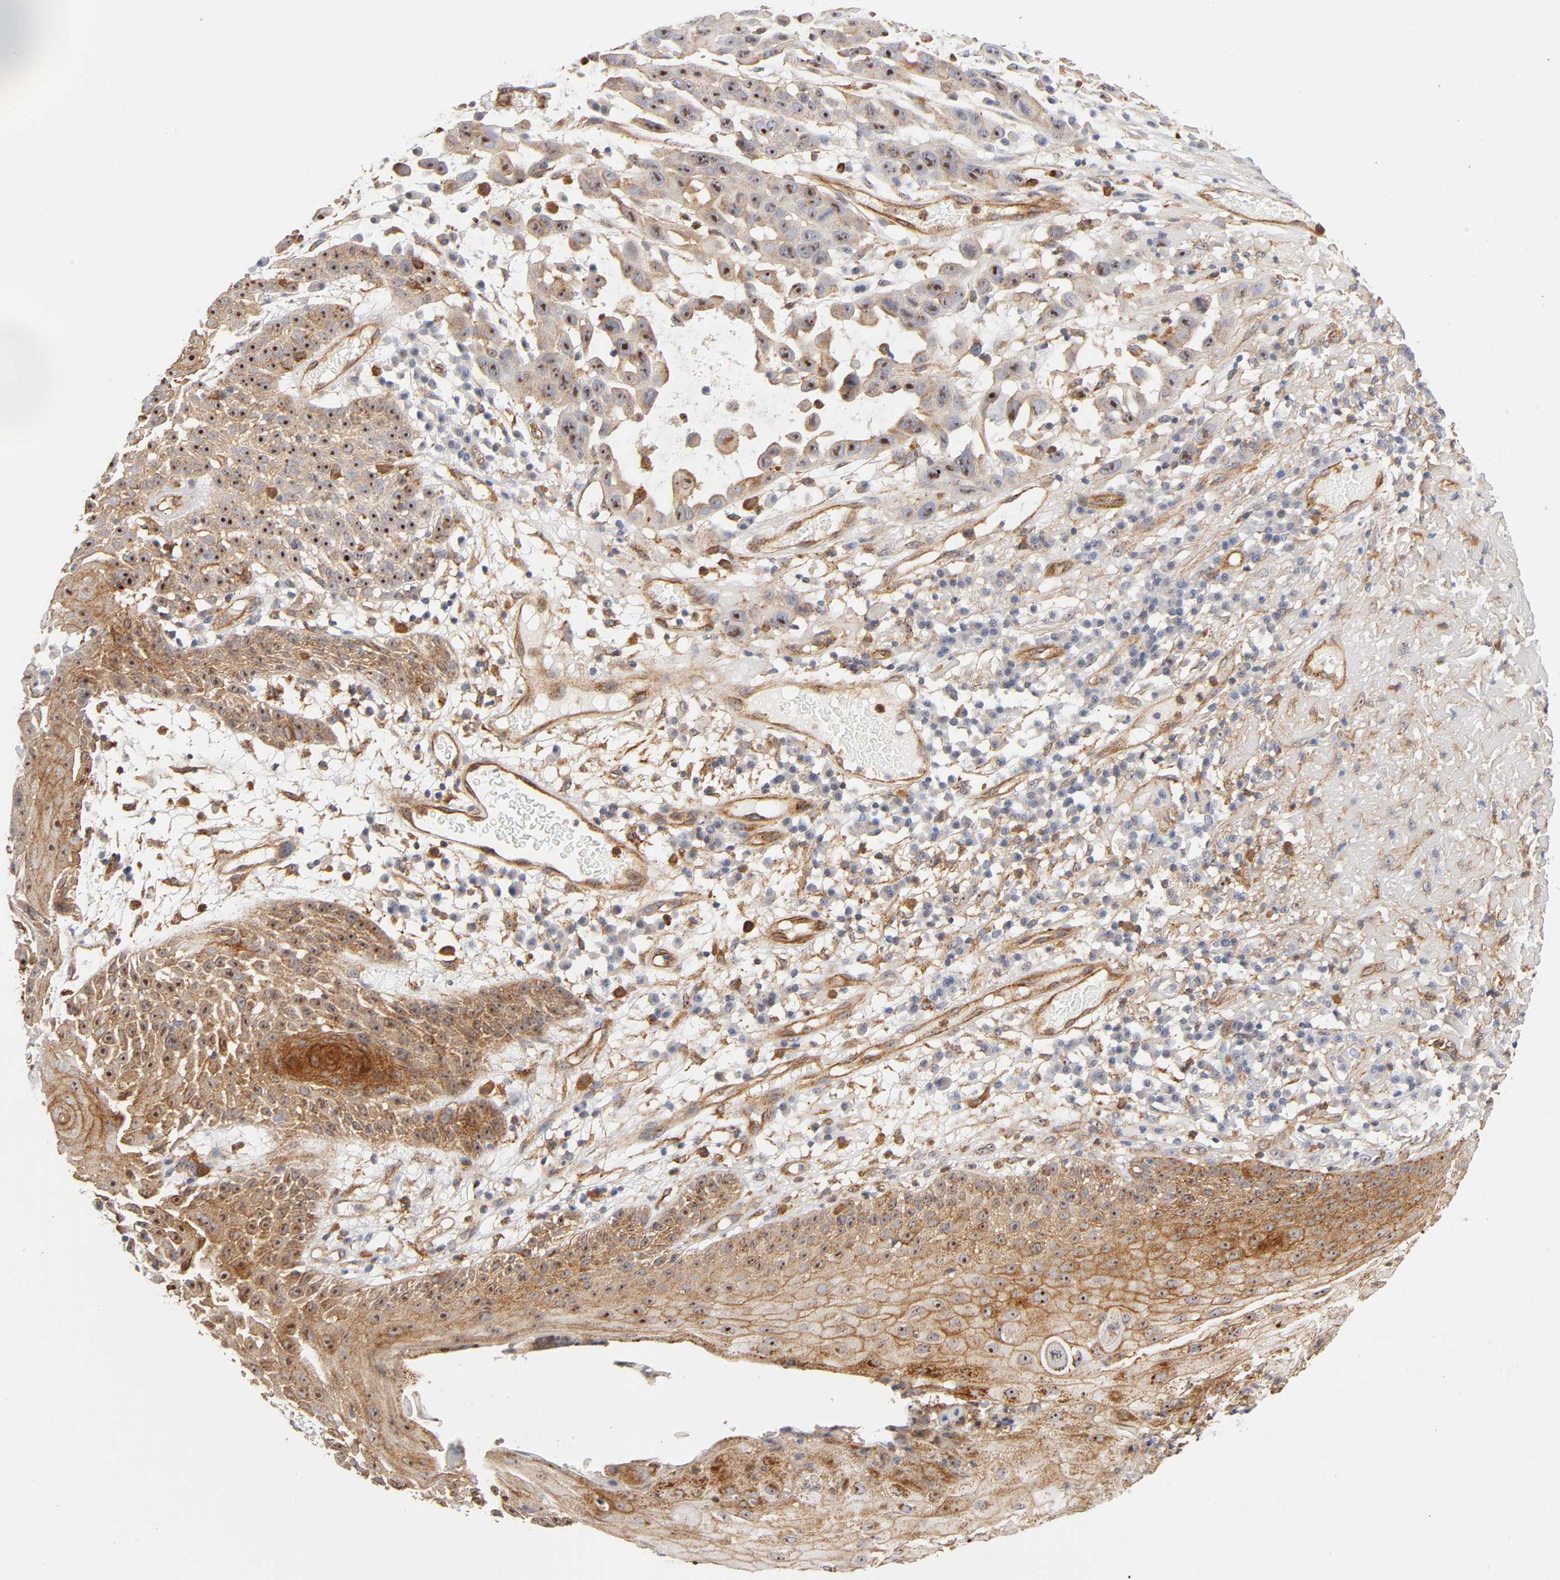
{"staining": {"intensity": "strong", "quantity": ">75%", "location": "cytoplasmic/membranous,nuclear"}, "tissue": "skin cancer", "cell_type": "Tumor cells", "image_type": "cancer", "snomed": [{"axis": "morphology", "description": "Squamous cell carcinoma, NOS"}, {"axis": "topography", "description": "Skin"}], "caption": "A brown stain labels strong cytoplasmic/membranous and nuclear expression of a protein in human squamous cell carcinoma (skin) tumor cells. The staining was performed using DAB, with brown indicating positive protein expression. Nuclei are stained blue with hematoxylin.", "gene": "PLD1", "patient": {"sex": "male", "age": 81}}